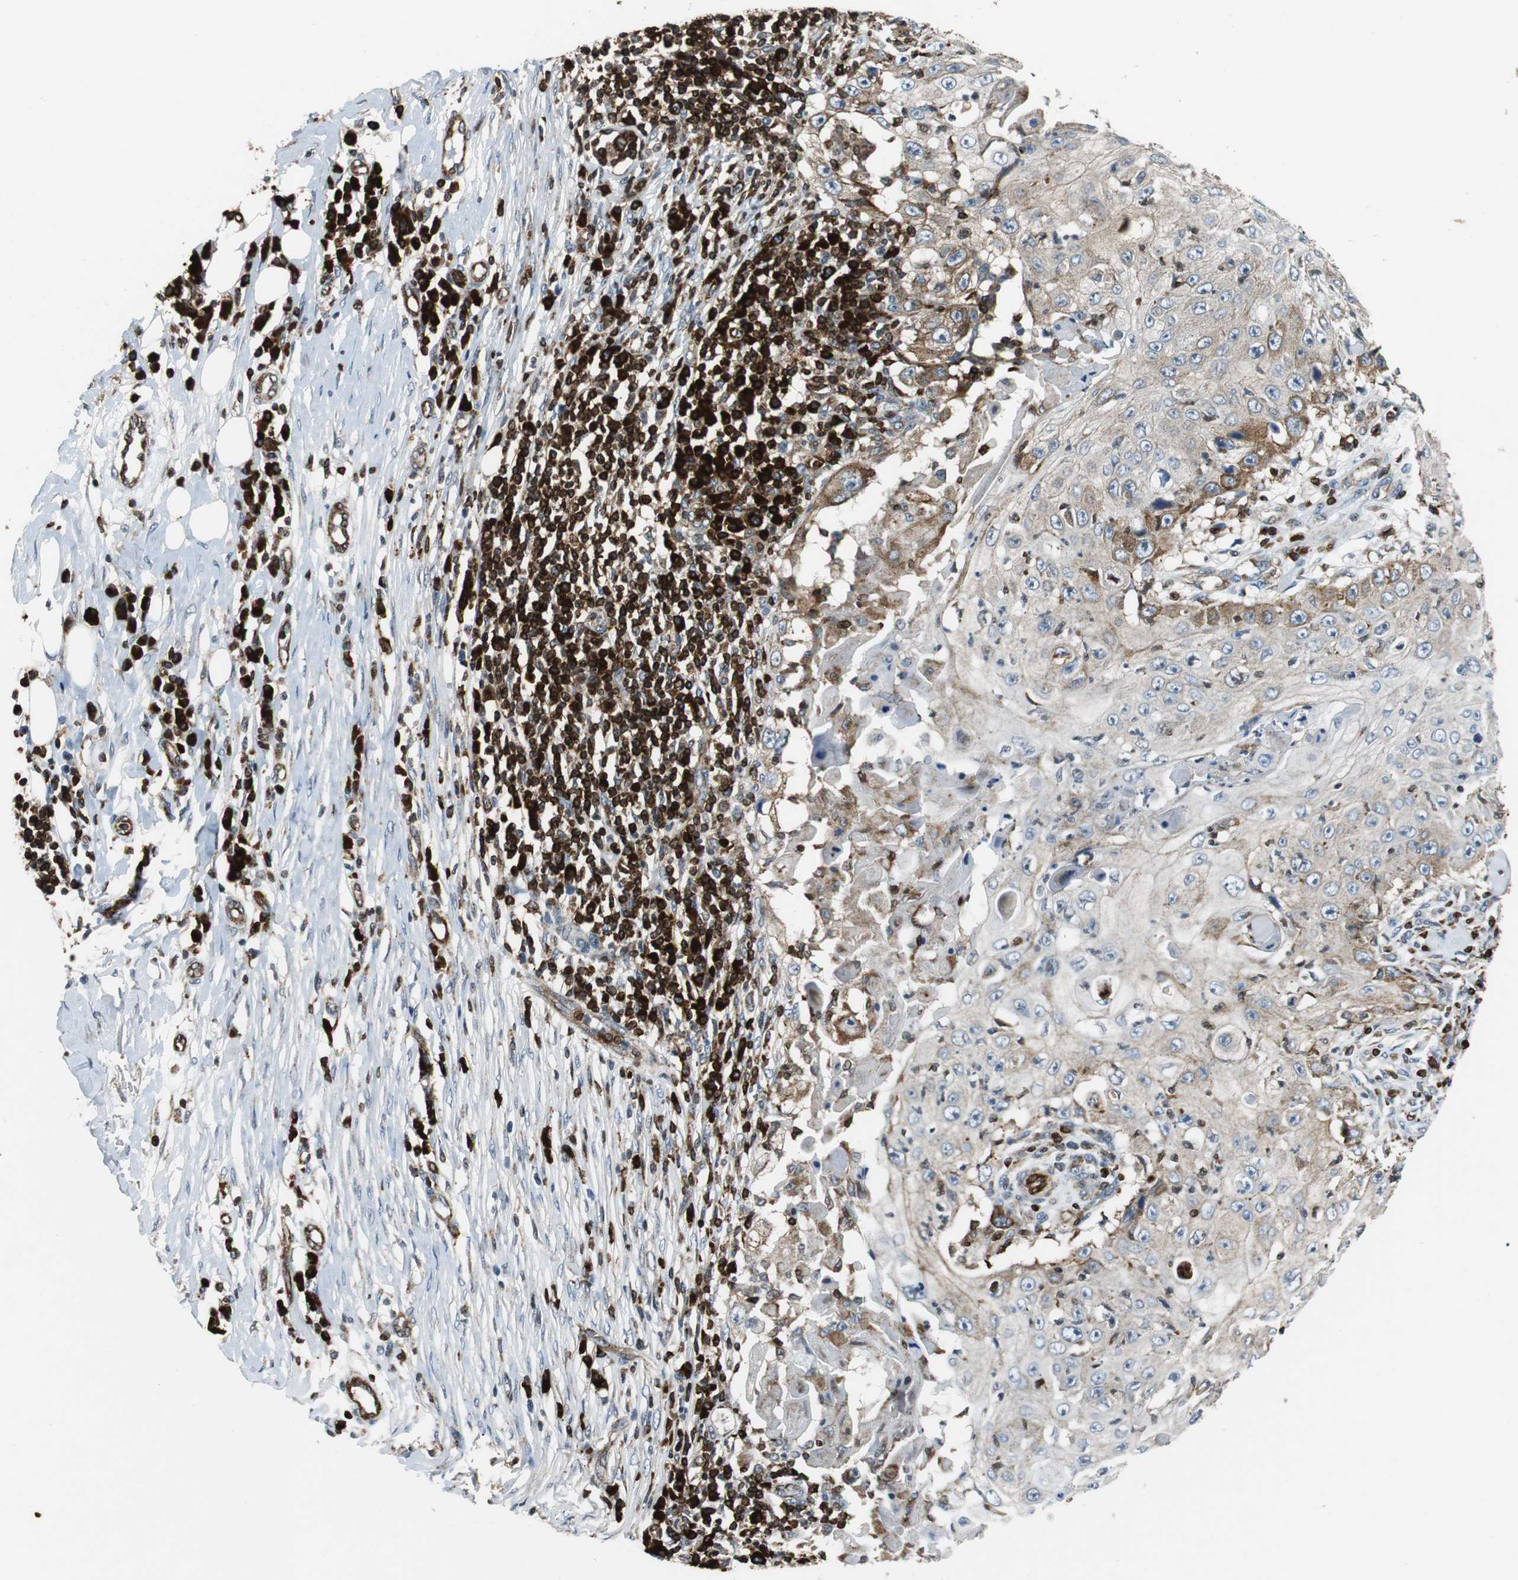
{"staining": {"intensity": "moderate", "quantity": "<25%", "location": "cytoplasmic/membranous"}, "tissue": "skin cancer", "cell_type": "Tumor cells", "image_type": "cancer", "snomed": [{"axis": "morphology", "description": "Squamous cell carcinoma, NOS"}, {"axis": "topography", "description": "Skin"}], "caption": "Skin cancer (squamous cell carcinoma) stained for a protein (brown) demonstrates moderate cytoplasmic/membranous positive positivity in approximately <25% of tumor cells.", "gene": "TUBA4A", "patient": {"sex": "male", "age": 86}}